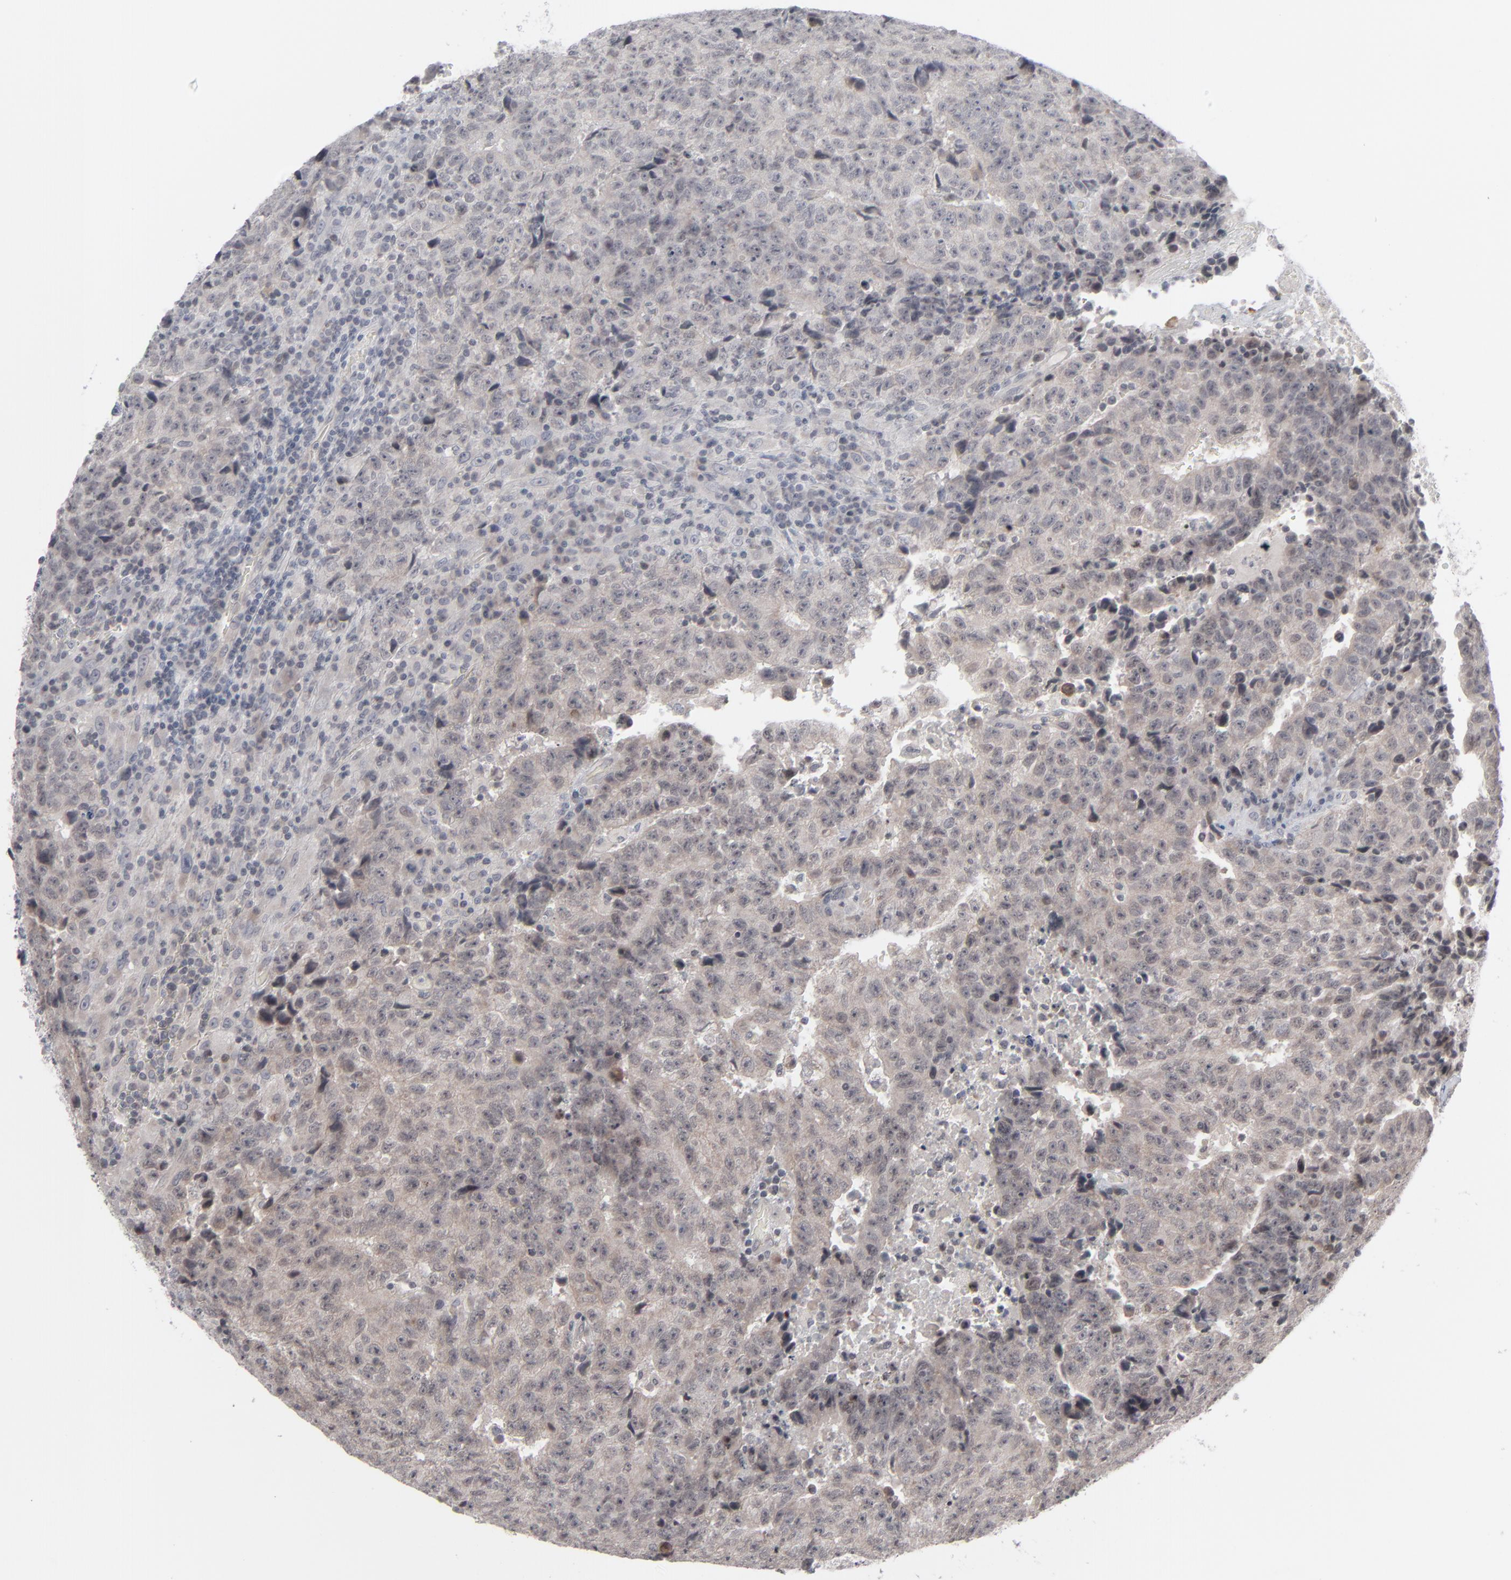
{"staining": {"intensity": "weak", "quantity": ">75%", "location": "cytoplasmic/membranous"}, "tissue": "testis cancer", "cell_type": "Tumor cells", "image_type": "cancer", "snomed": [{"axis": "morphology", "description": "Necrosis, NOS"}, {"axis": "morphology", "description": "Carcinoma, Embryonal, NOS"}, {"axis": "topography", "description": "Testis"}], "caption": "A histopathology image of human testis cancer (embryonal carcinoma) stained for a protein exhibits weak cytoplasmic/membranous brown staining in tumor cells.", "gene": "POF1B", "patient": {"sex": "male", "age": 19}}